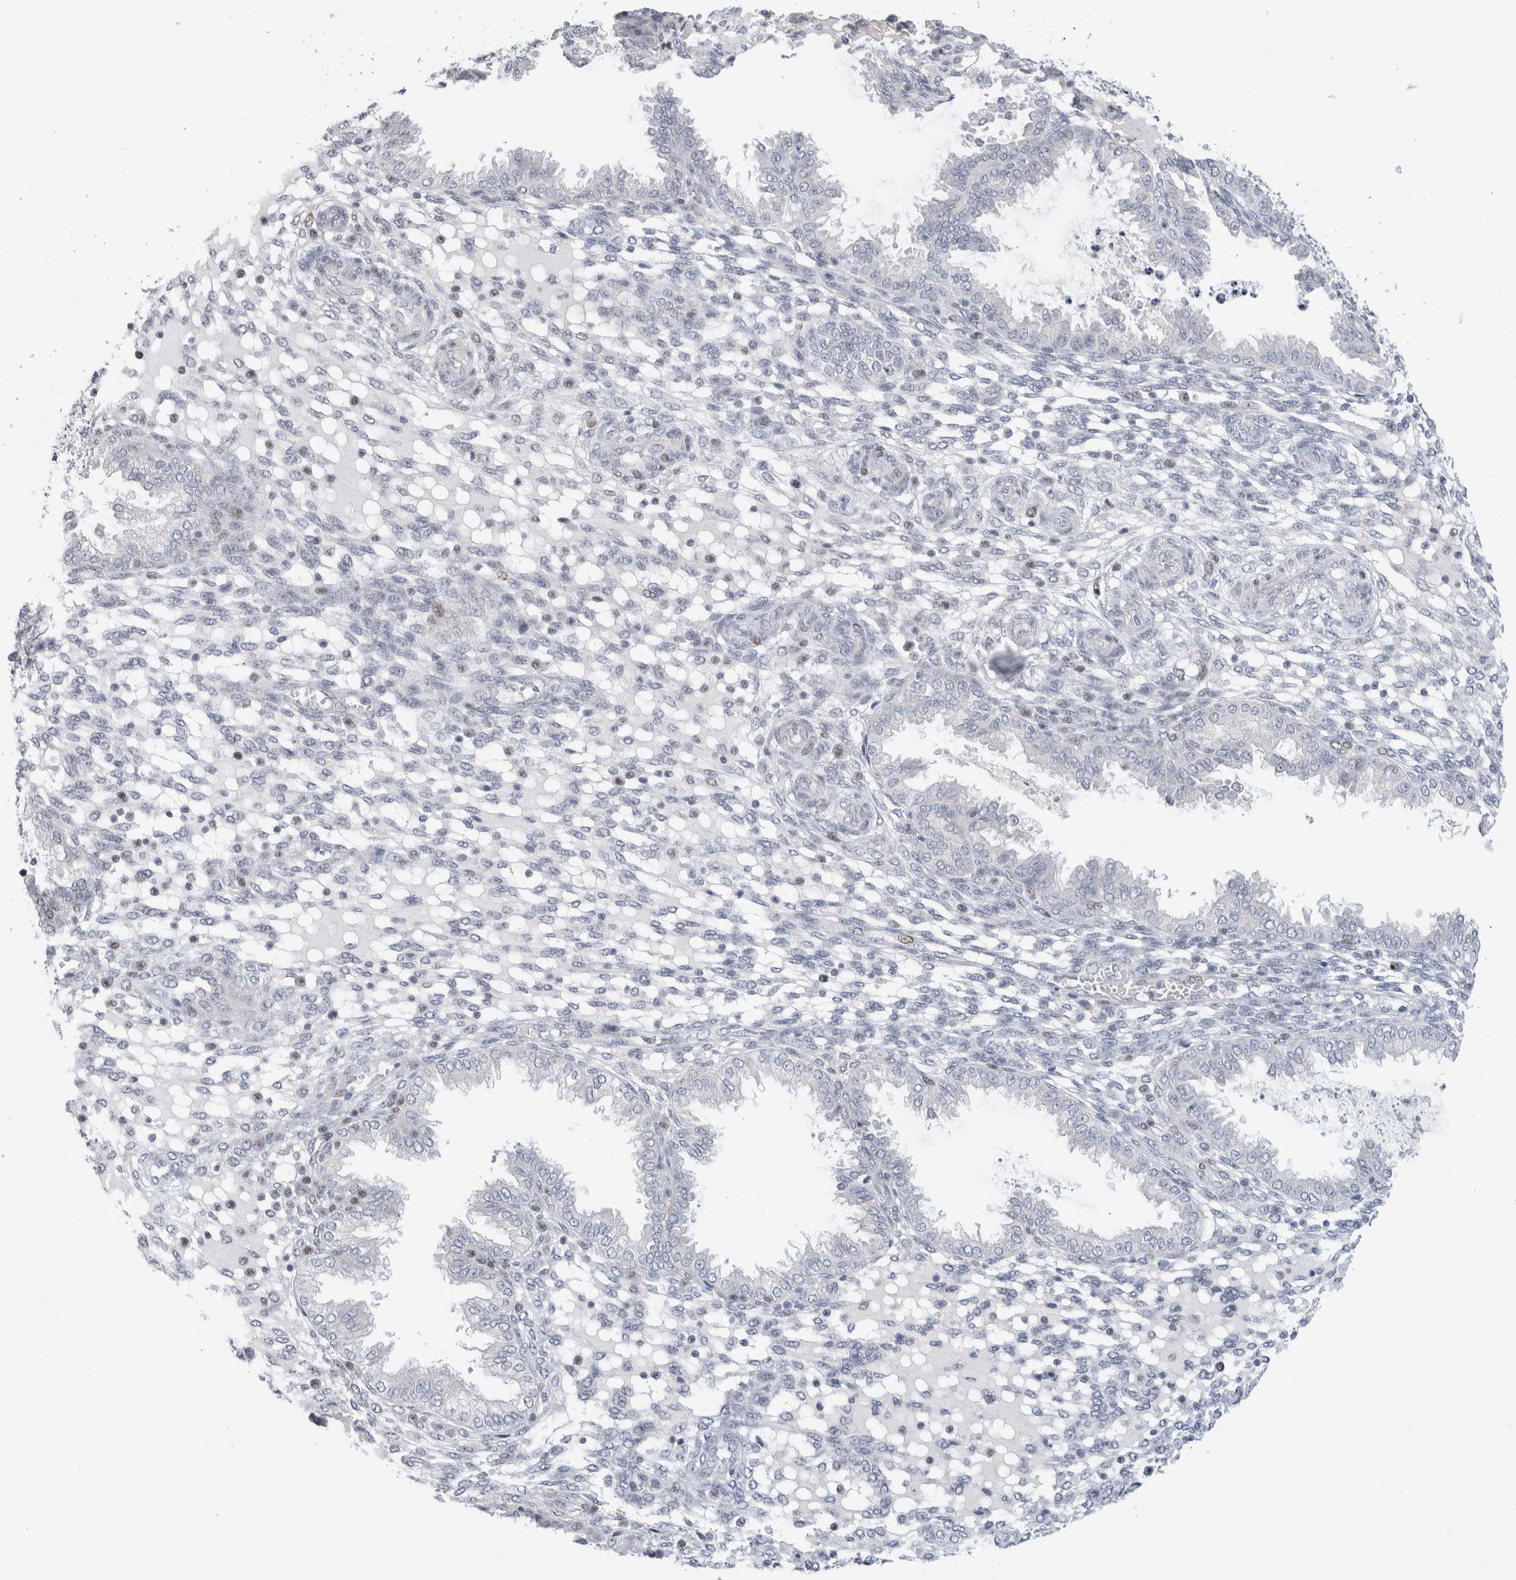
{"staining": {"intensity": "negative", "quantity": "none", "location": "none"}, "tissue": "endometrium", "cell_type": "Cells in endometrial stroma", "image_type": "normal", "snomed": [{"axis": "morphology", "description": "Normal tissue, NOS"}, {"axis": "topography", "description": "Endometrium"}], "caption": "IHC image of unremarkable human endometrium stained for a protein (brown), which reveals no positivity in cells in endometrial stroma. (DAB (3,3'-diaminobenzidine) IHC, high magnification).", "gene": "KNL1", "patient": {"sex": "female", "age": 33}}